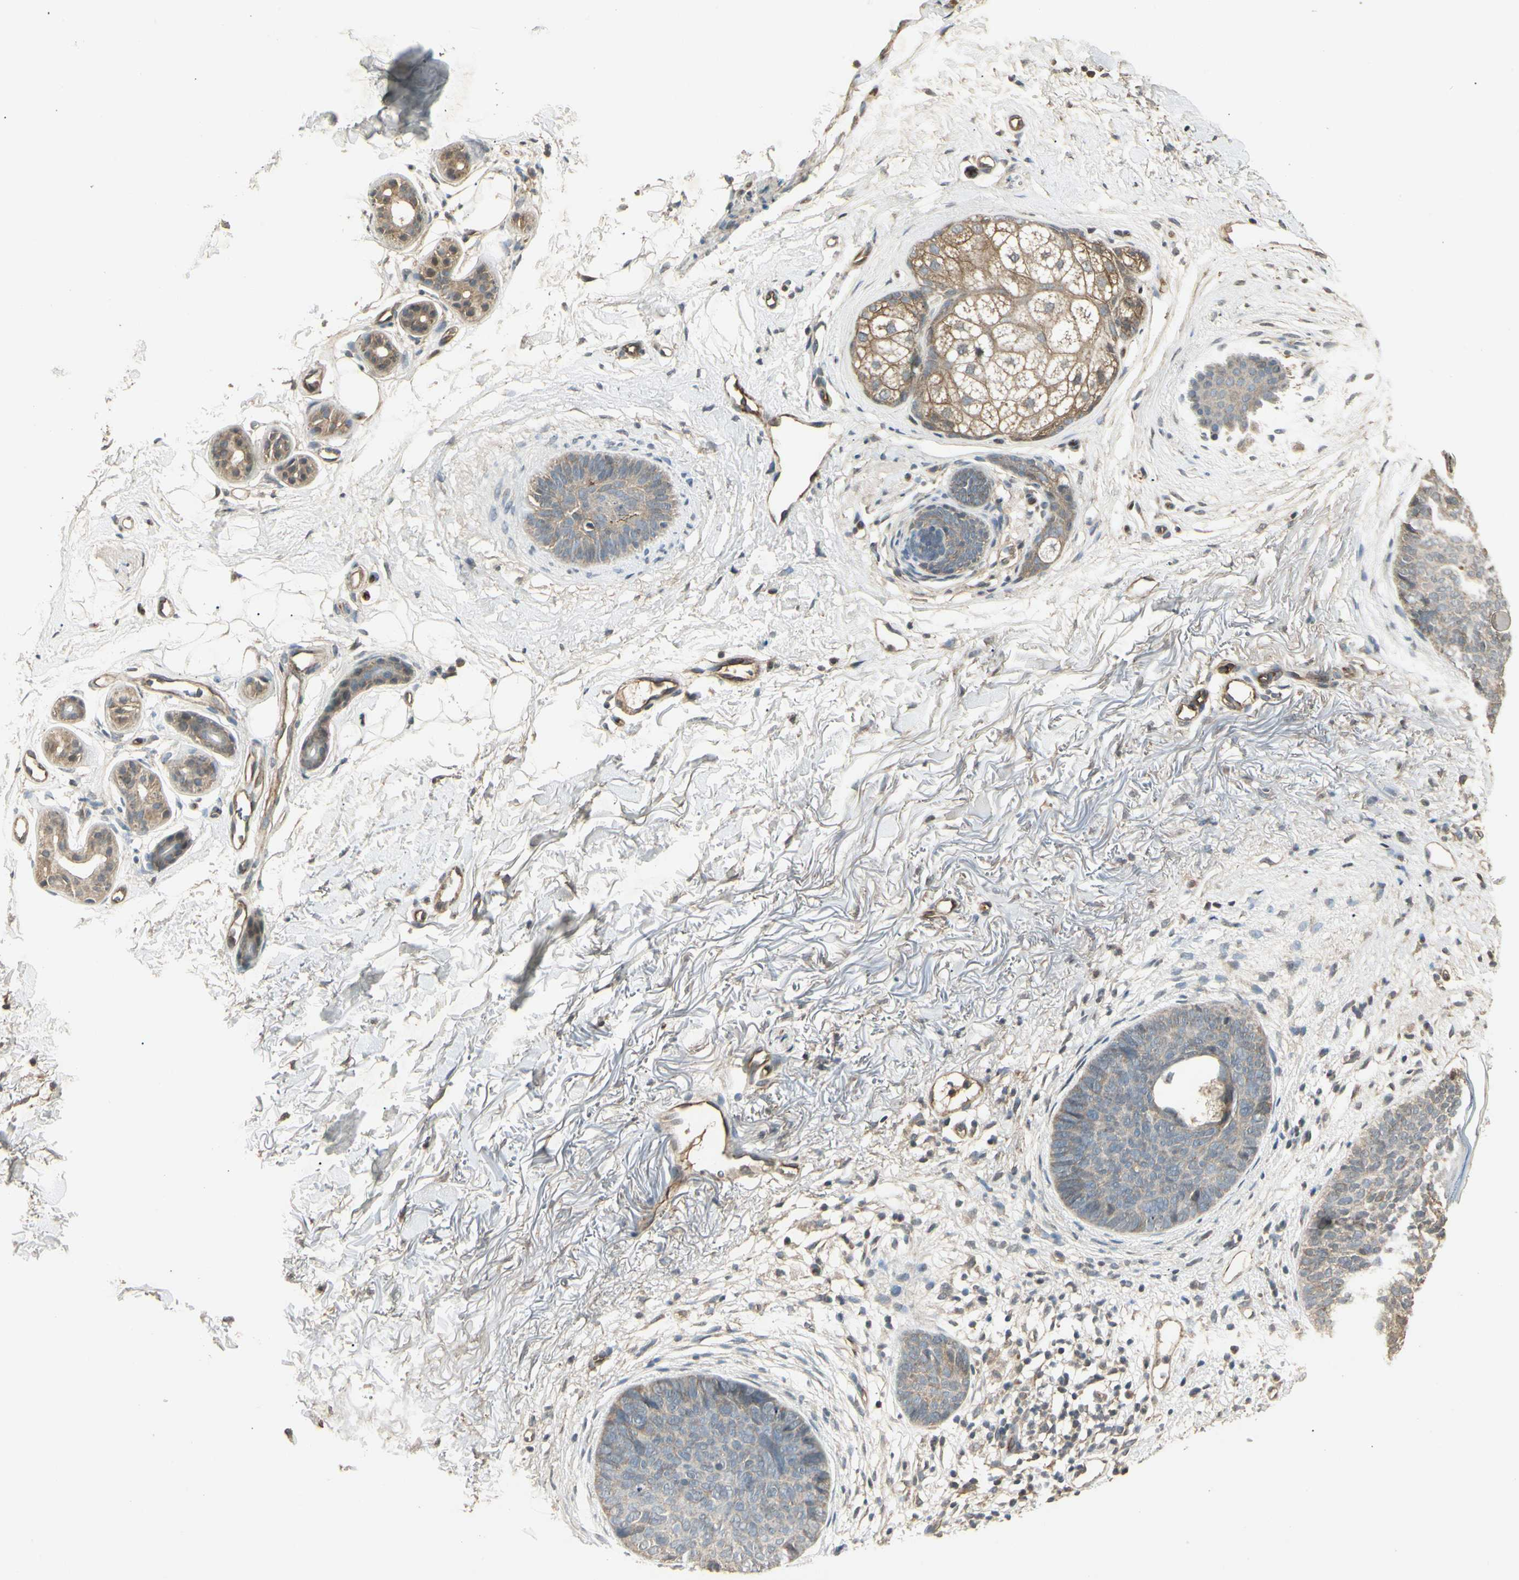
{"staining": {"intensity": "weak", "quantity": "<25%", "location": "cytoplasmic/membranous"}, "tissue": "skin cancer", "cell_type": "Tumor cells", "image_type": "cancer", "snomed": [{"axis": "morphology", "description": "Basal cell carcinoma"}, {"axis": "topography", "description": "Skin"}], "caption": "Image shows no significant protein staining in tumor cells of skin cancer. (Stains: DAB immunohistochemistry (IHC) with hematoxylin counter stain, Microscopy: brightfield microscopy at high magnification).", "gene": "RNF180", "patient": {"sex": "female", "age": 70}}